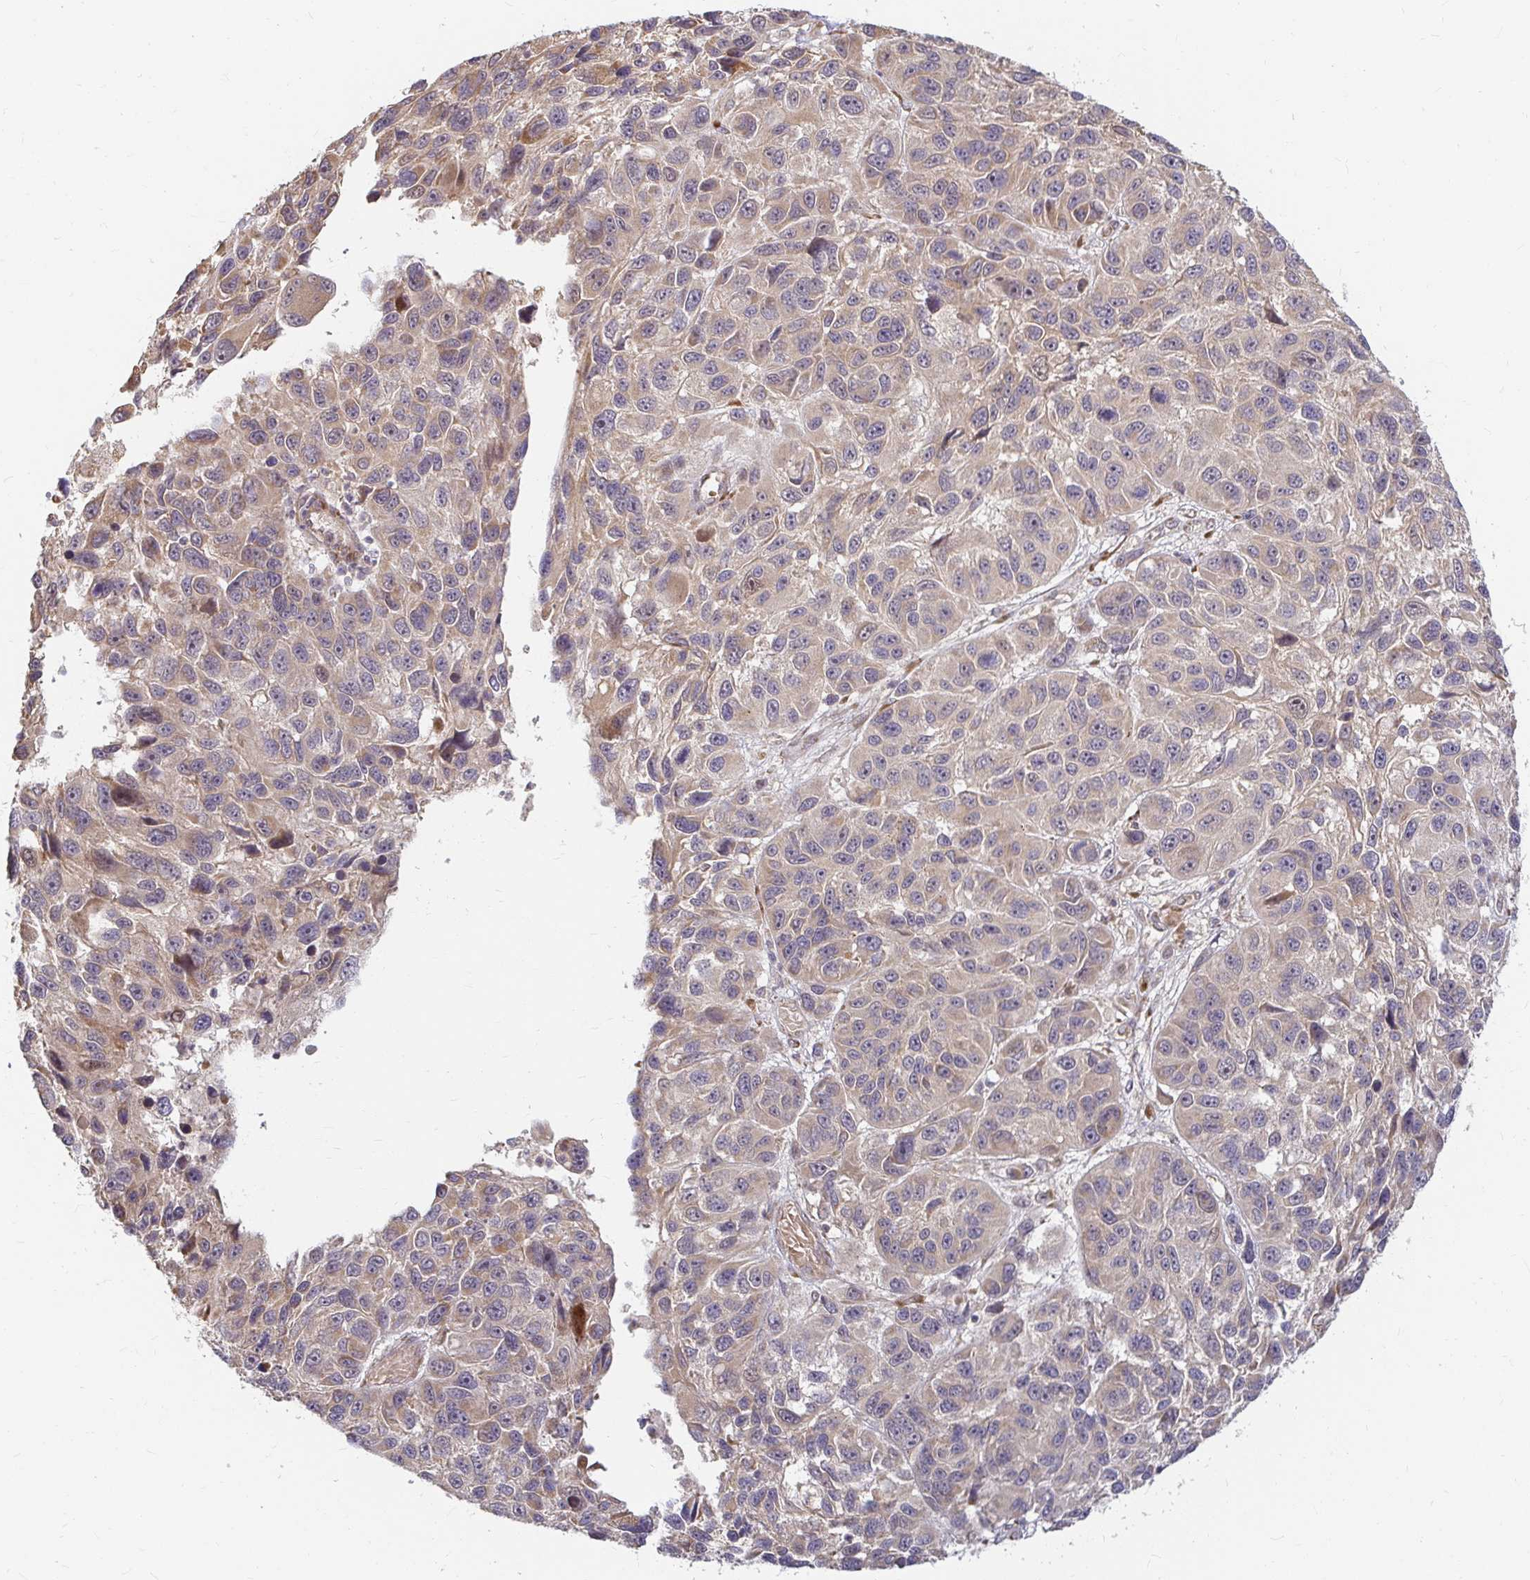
{"staining": {"intensity": "weak", "quantity": "<25%", "location": "cytoplasmic/membranous"}, "tissue": "melanoma", "cell_type": "Tumor cells", "image_type": "cancer", "snomed": [{"axis": "morphology", "description": "Malignant melanoma, NOS"}, {"axis": "topography", "description": "Skin"}], "caption": "Tumor cells are negative for protein expression in human malignant melanoma.", "gene": "CAST", "patient": {"sex": "male", "age": 53}}